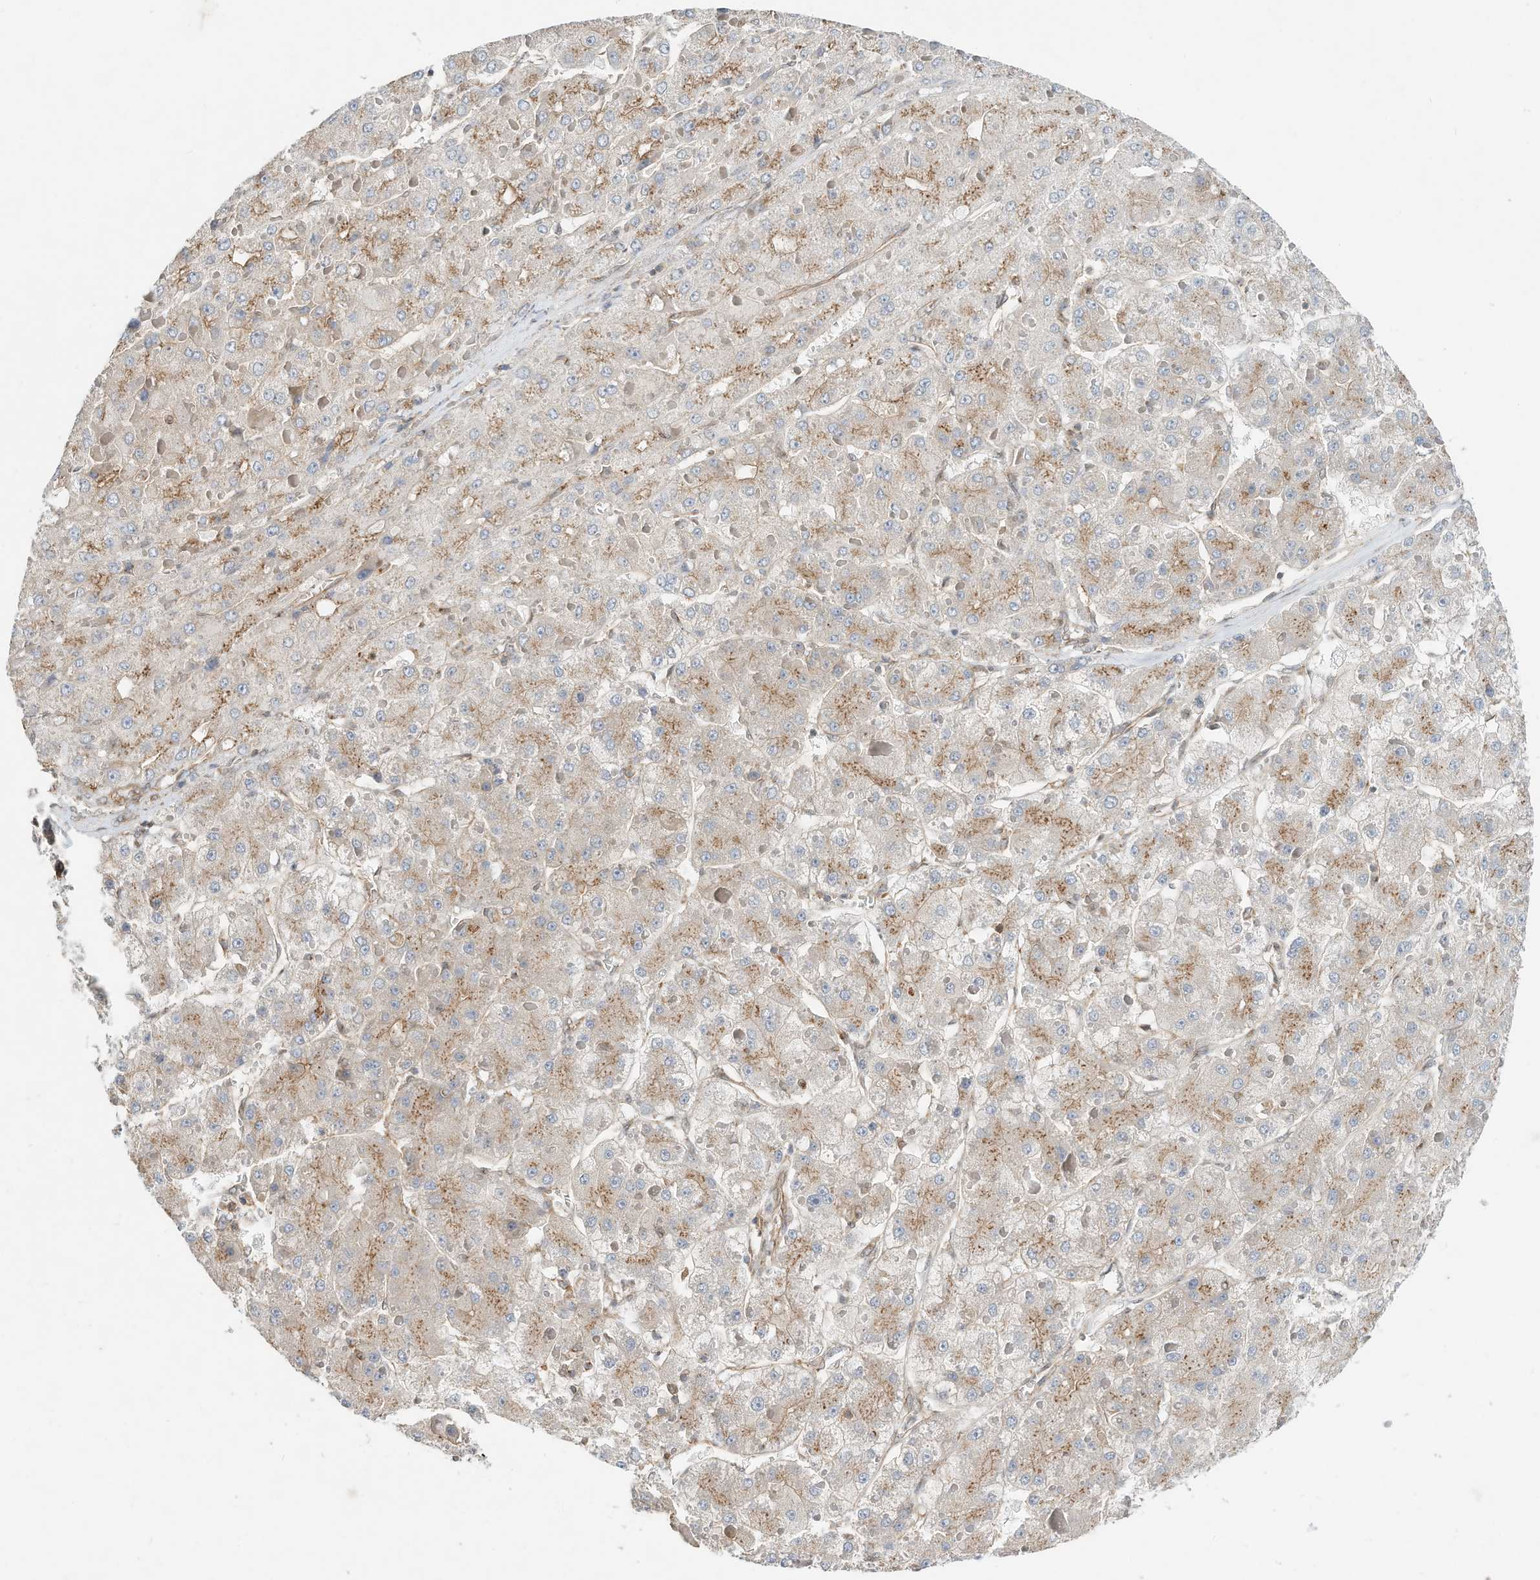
{"staining": {"intensity": "weak", "quantity": ">75%", "location": "cytoplasmic/membranous"}, "tissue": "liver cancer", "cell_type": "Tumor cells", "image_type": "cancer", "snomed": [{"axis": "morphology", "description": "Carcinoma, Hepatocellular, NOS"}, {"axis": "topography", "description": "Liver"}], "caption": "Liver cancer (hepatocellular carcinoma) stained for a protein (brown) demonstrates weak cytoplasmic/membranous positive positivity in approximately >75% of tumor cells.", "gene": "CUX1", "patient": {"sex": "female", "age": 73}}